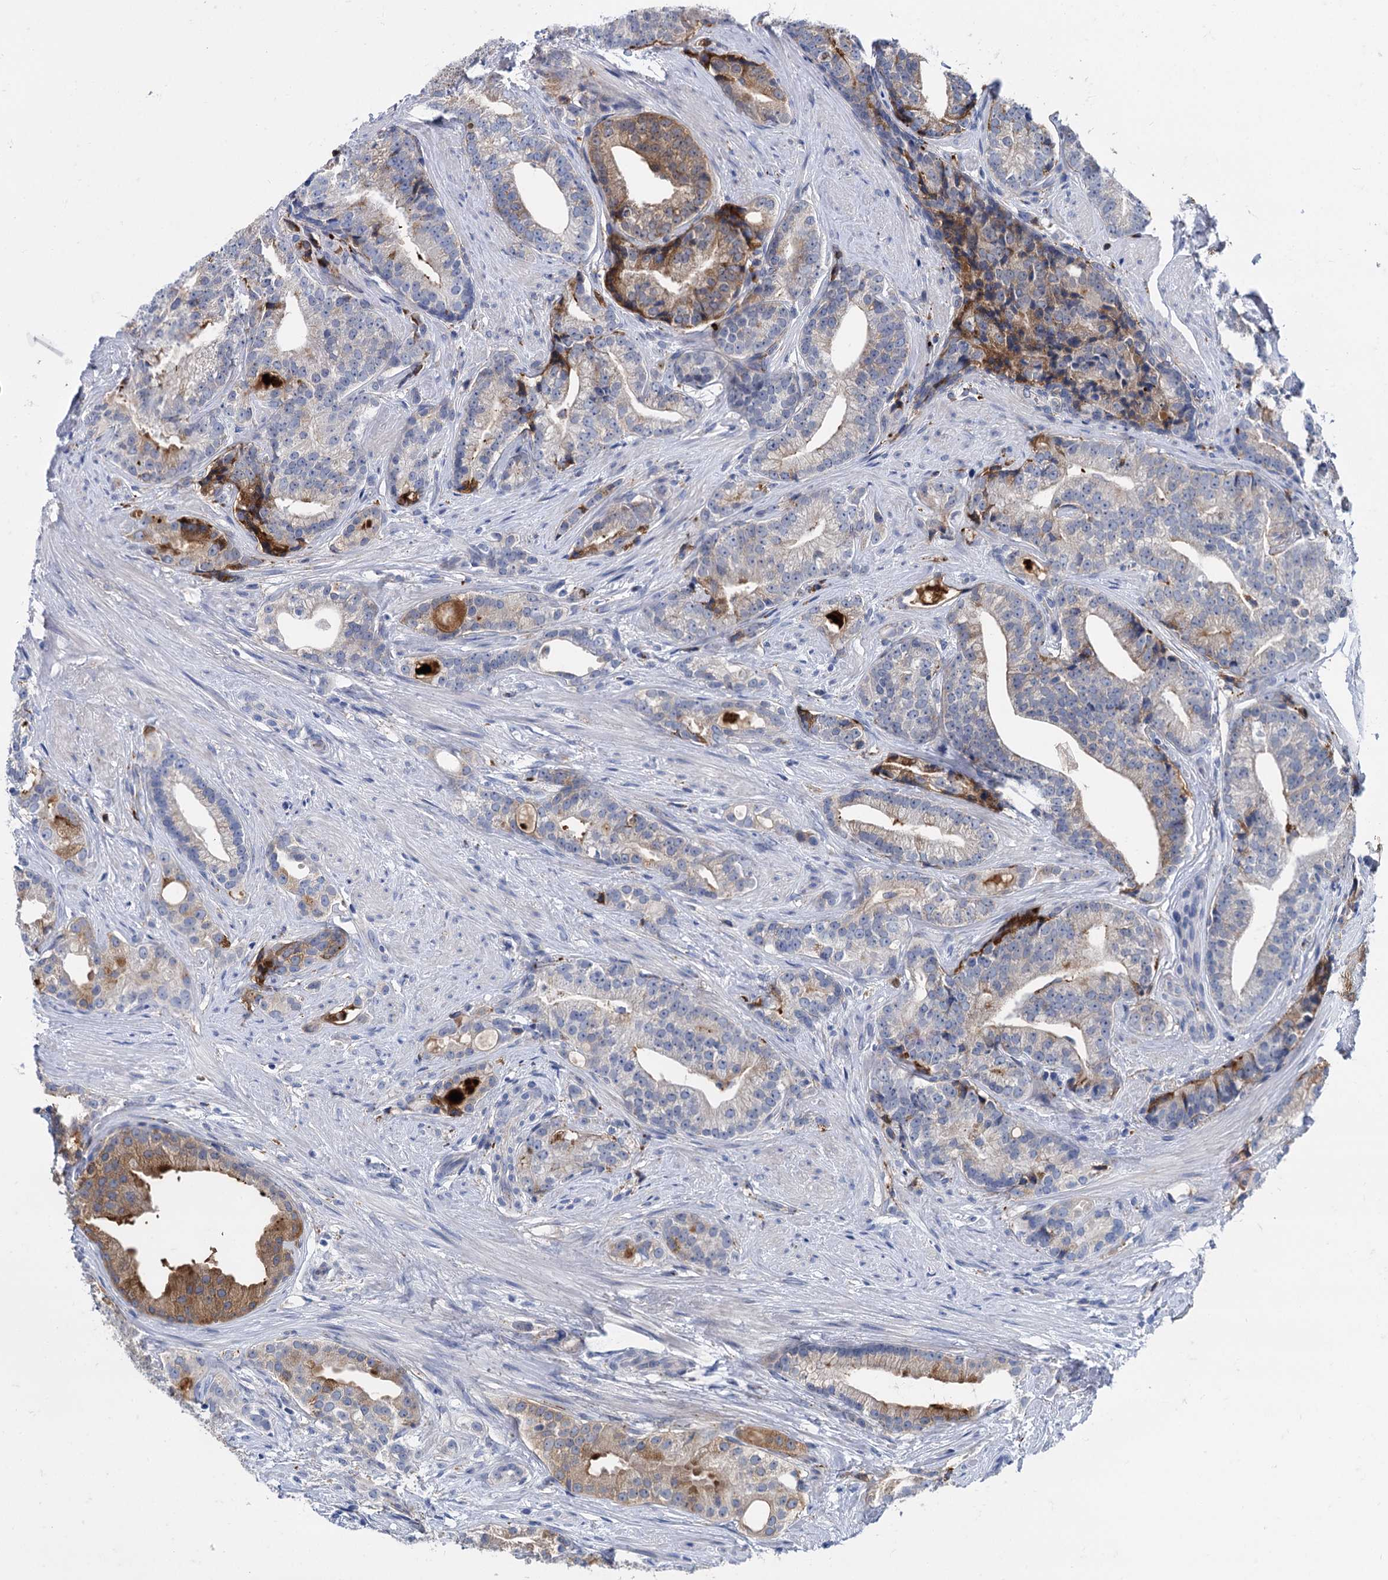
{"staining": {"intensity": "moderate", "quantity": "<25%", "location": "cytoplasmic/membranous"}, "tissue": "prostate cancer", "cell_type": "Tumor cells", "image_type": "cancer", "snomed": [{"axis": "morphology", "description": "Adenocarcinoma, Low grade"}, {"axis": "topography", "description": "Prostate"}], "caption": "A histopathology image showing moderate cytoplasmic/membranous staining in approximately <25% of tumor cells in adenocarcinoma (low-grade) (prostate), as visualized by brown immunohistochemical staining.", "gene": "APOD", "patient": {"sex": "male", "age": 71}}